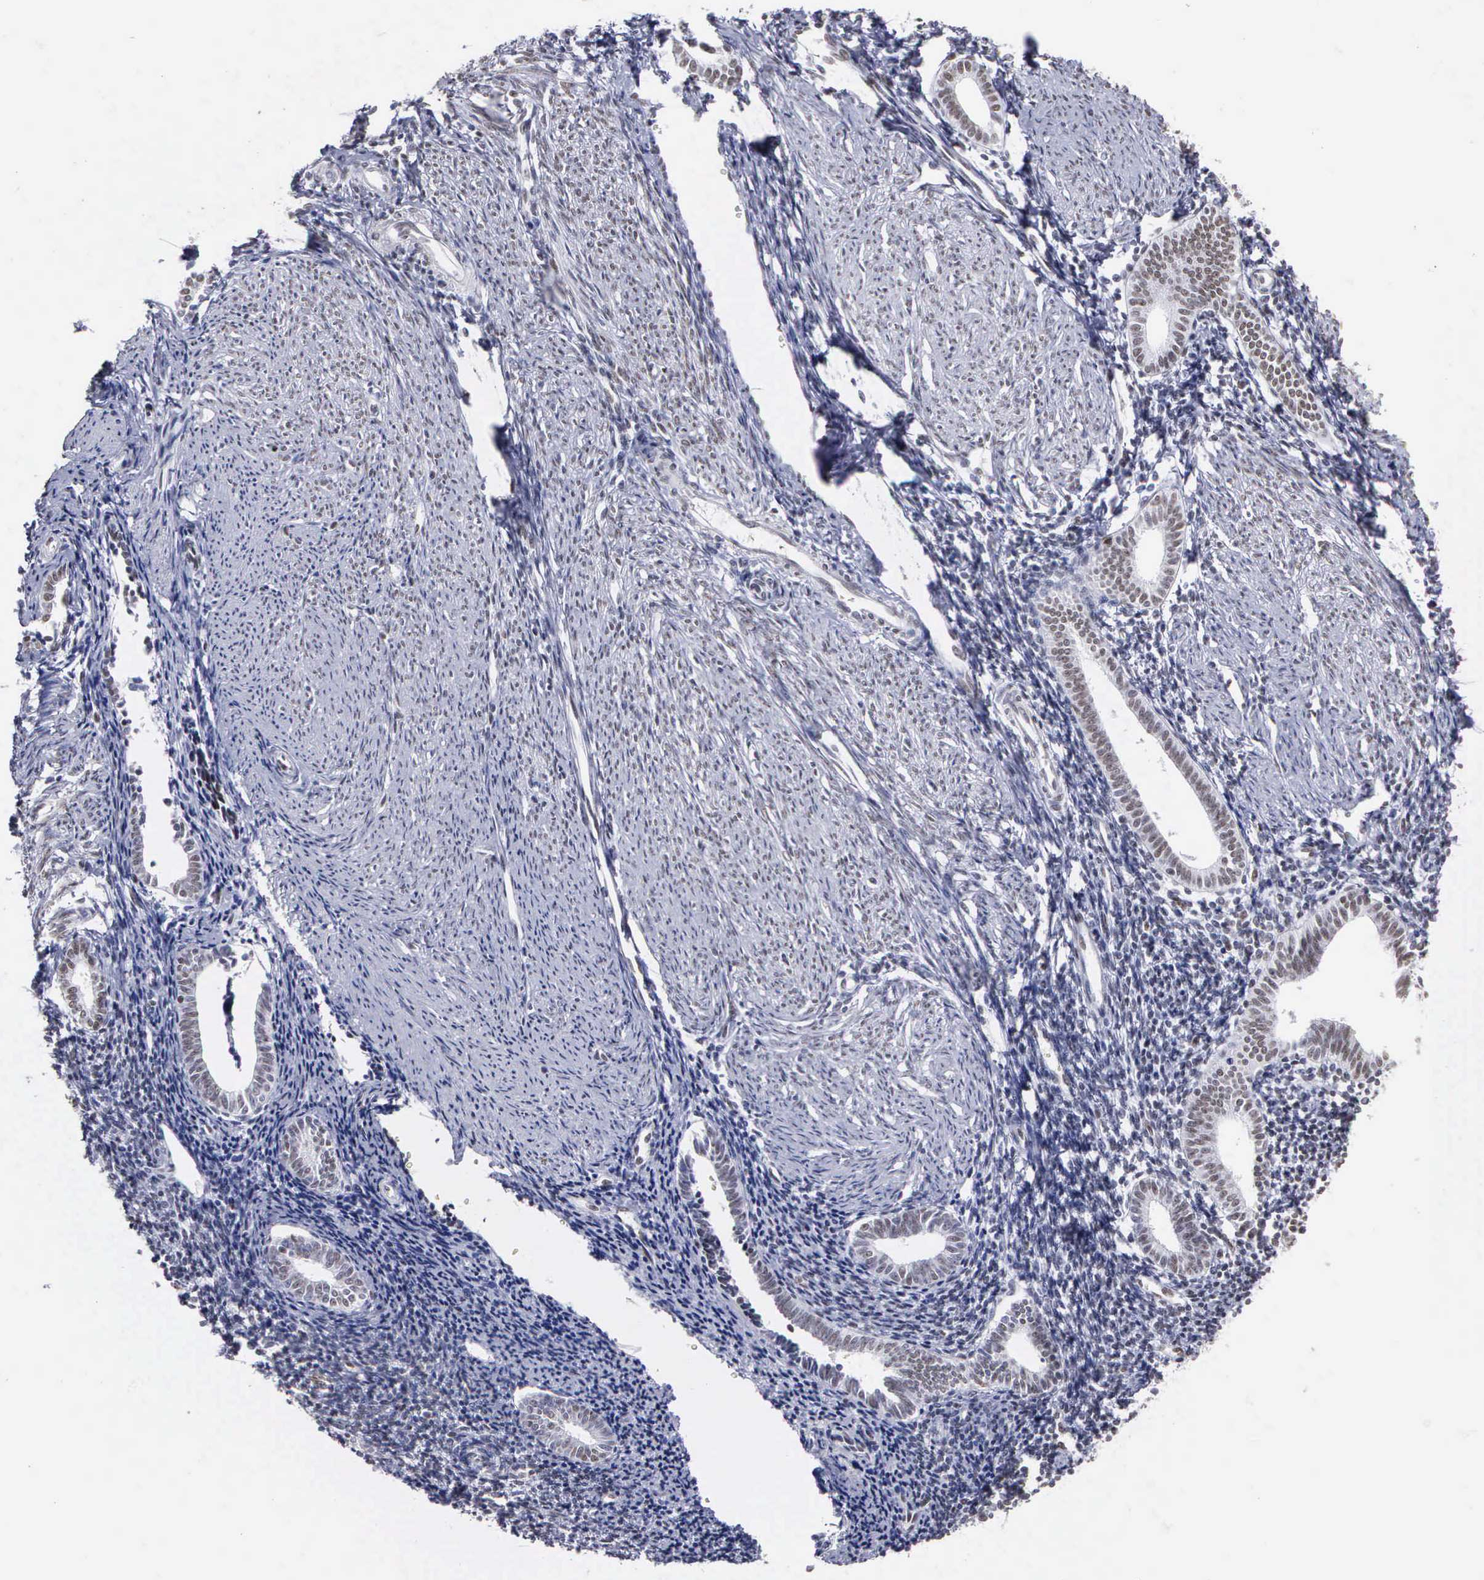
{"staining": {"intensity": "moderate", "quantity": "25%-75%", "location": "nuclear"}, "tissue": "endometrium", "cell_type": "Cells in endometrial stroma", "image_type": "normal", "snomed": [{"axis": "morphology", "description": "Normal tissue, NOS"}, {"axis": "topography", "description": "Endometrium"}], "caption": "This histopathology image displays IHC staining of normal endometrium, with medium moderate nuclear positivity in approximately 25%-75% of cells in endometrial stroma.", "gene": "CSTF2", "patient": {"sex": "female", "age": 52}}